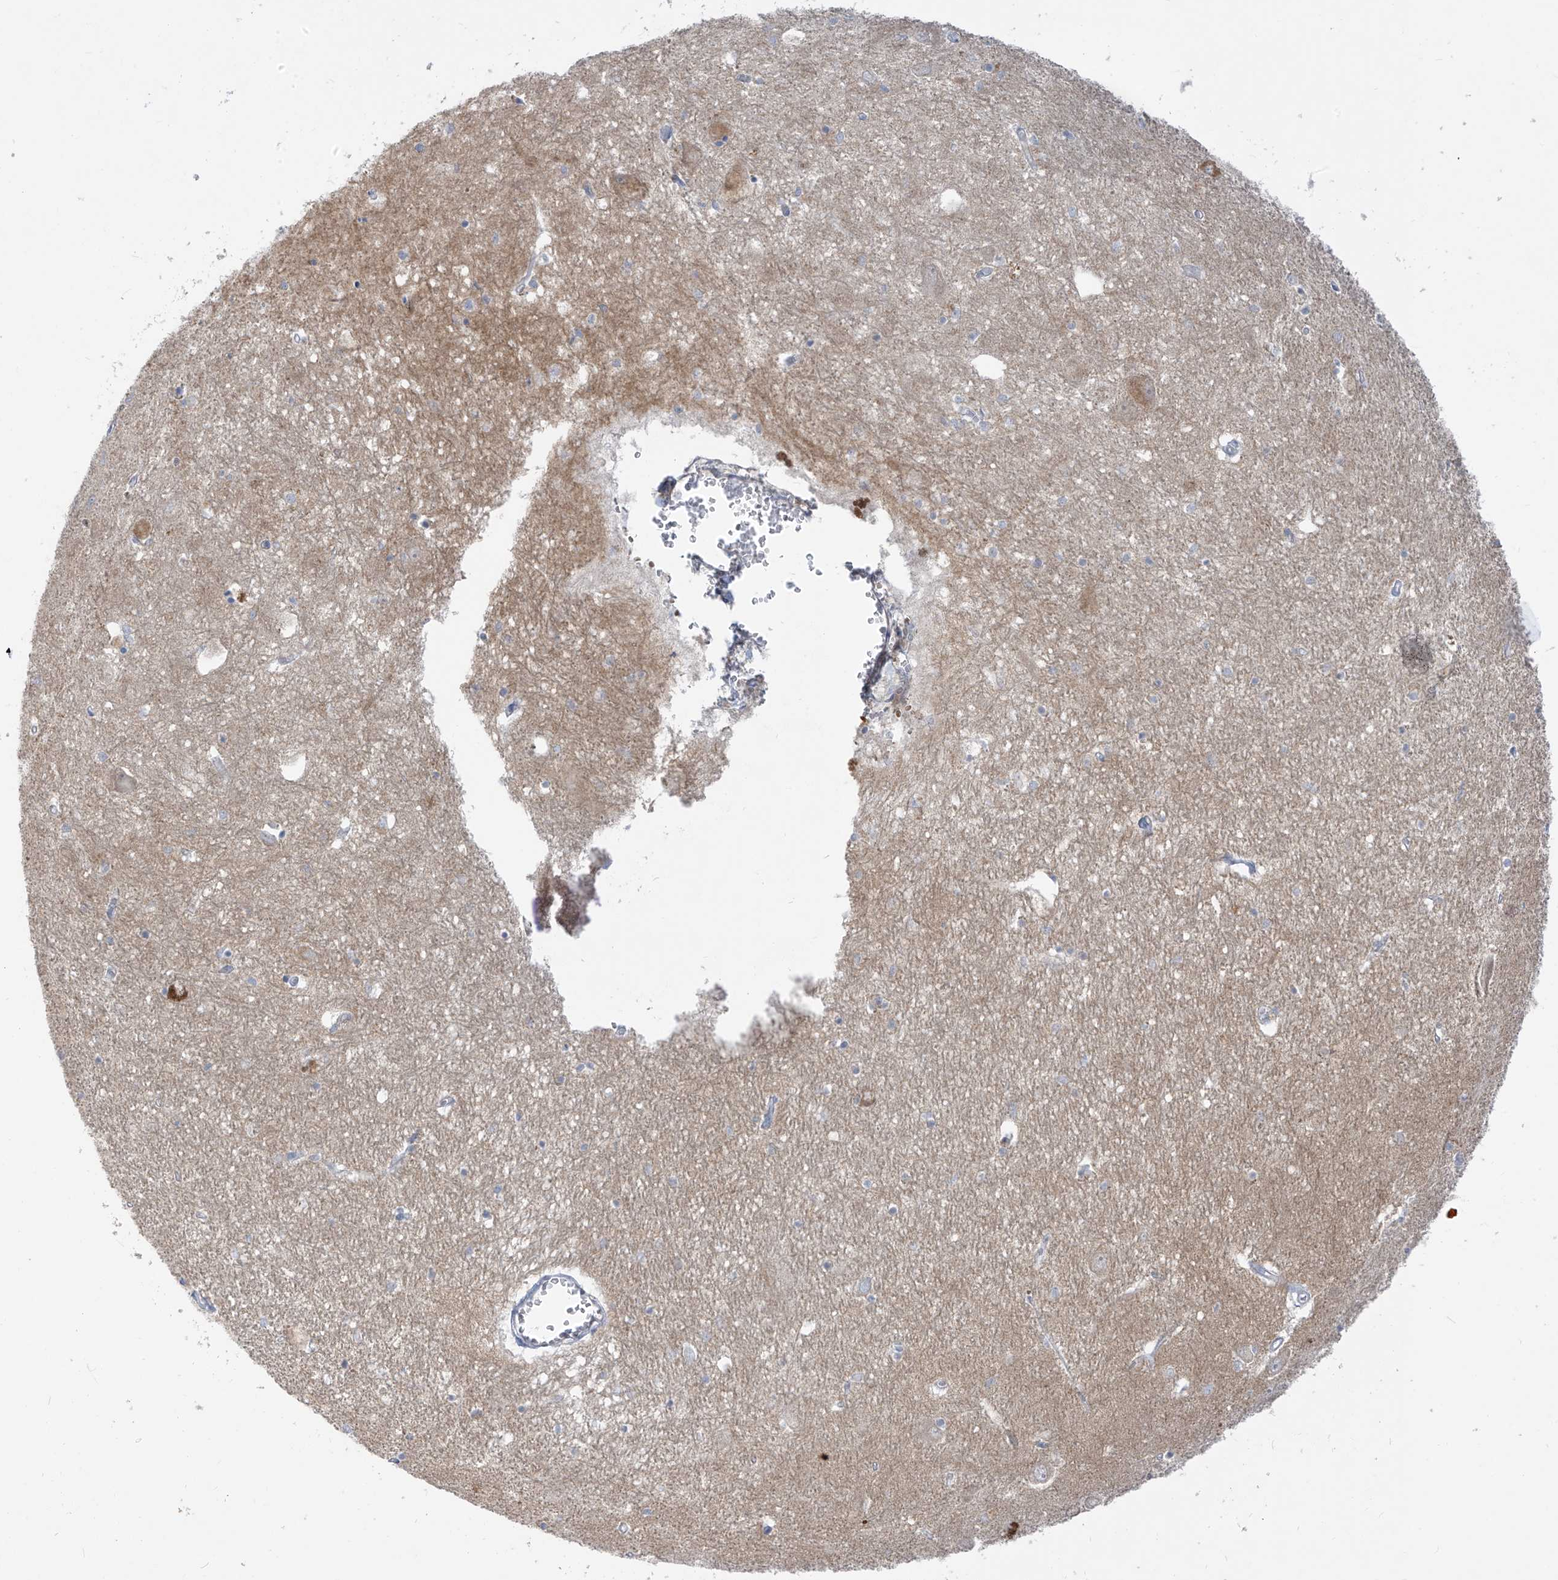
{"staining": {"intensity": "negative", "quantity": "none", "location": "none"}, "tissue": "hippocampus", "cell_type": "Glial cells", "image_type": "normal", "snomed": [{"axis": "morphology", "description": "Normal tissue, NOS"}, {"axis": "topography", "description": "Hippocampus"}], "caption": "There is no significant staining in glial cells of hippocampus. (Brightfield microscopy of DAB (3,3'-diaminobenzidine) IHC at high magnification).", "gene": "DGKQ", "patient": {"sex": "female", "age": 64}}